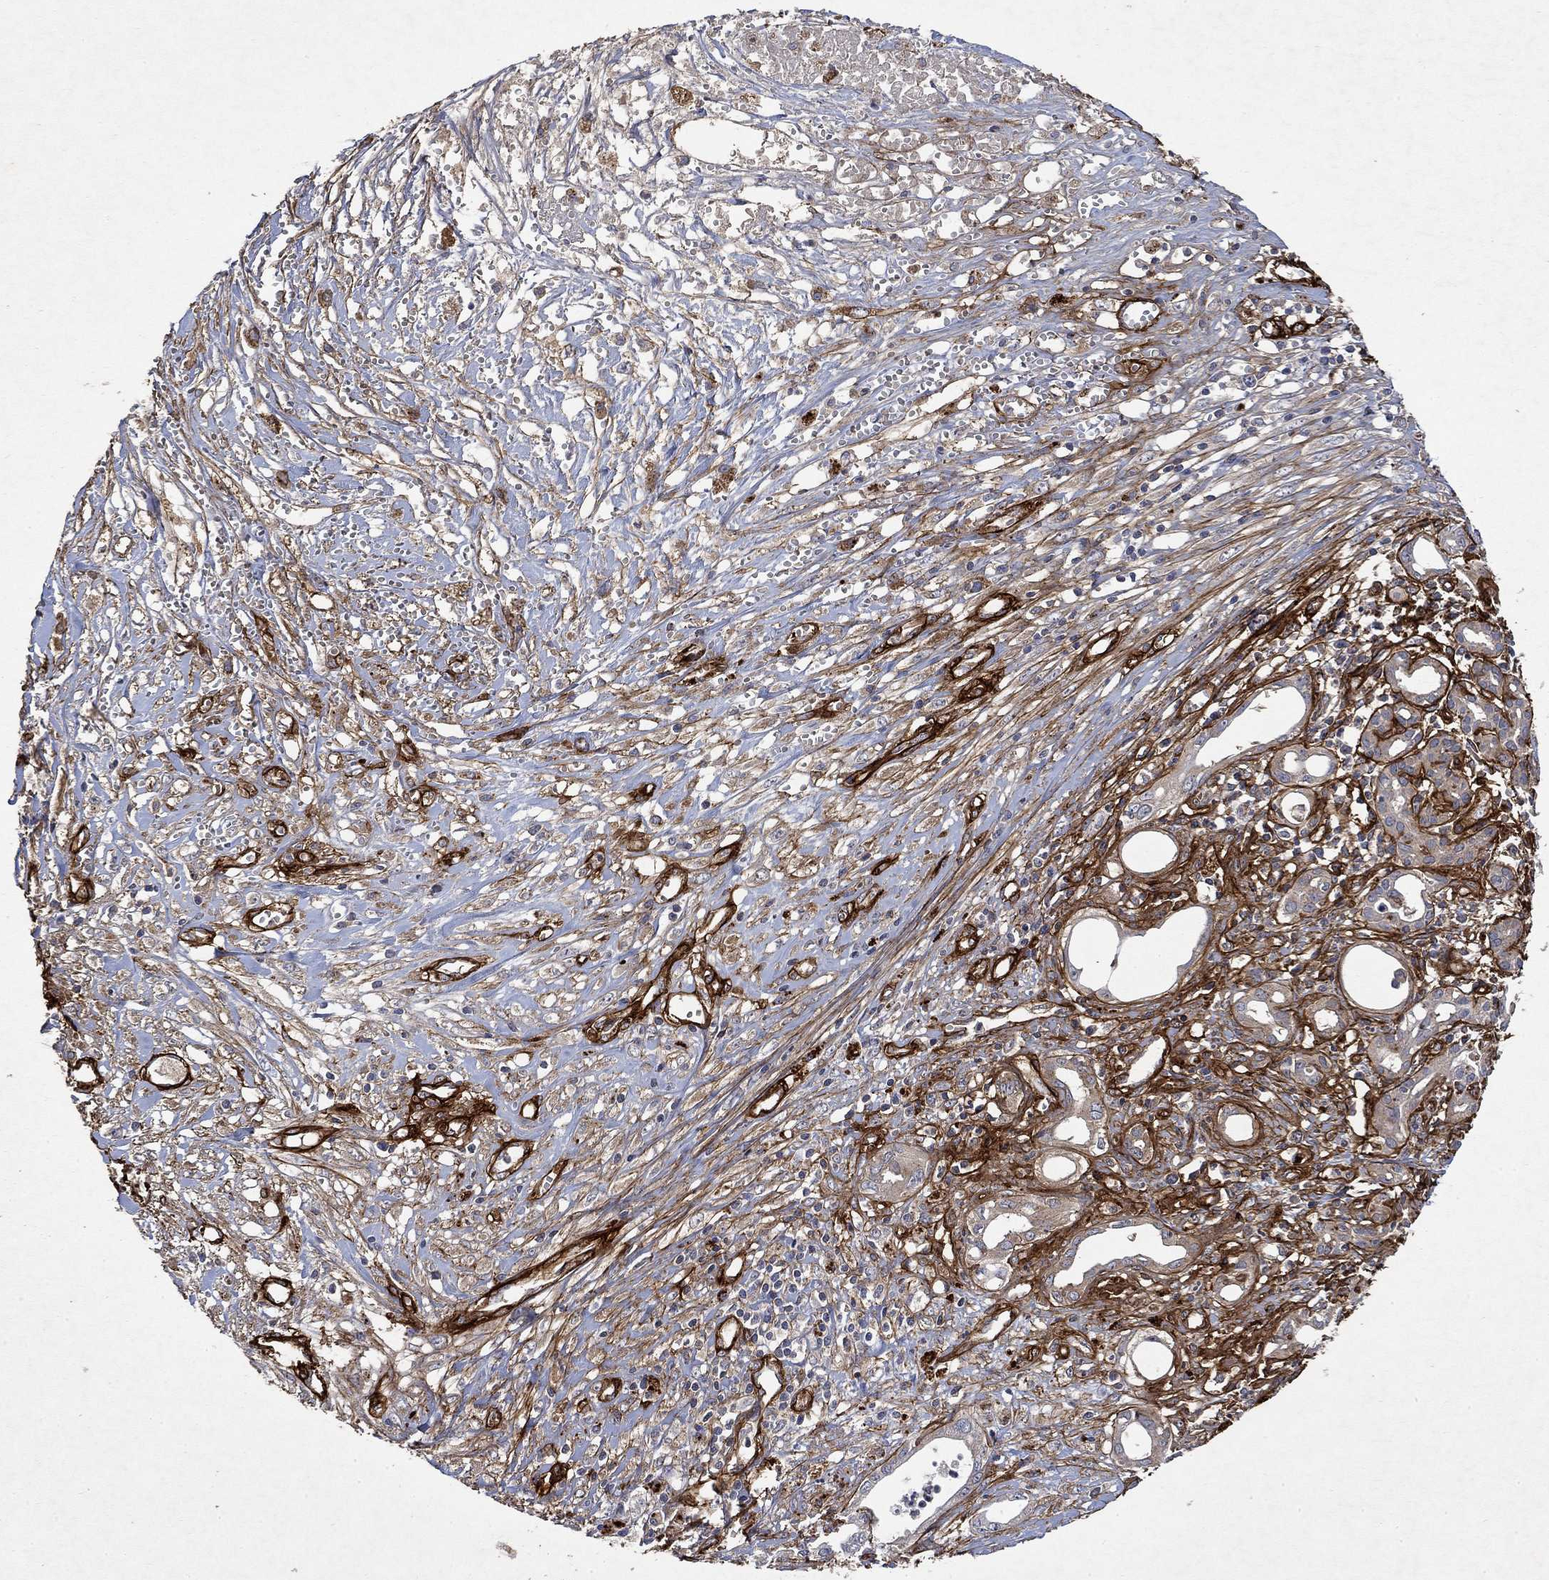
{"staining": {"intensity": "negative", "quantity": "none", "location": "none"}, "tissue": "pancreatic cancer", "cell_type": "Tumor cells", "image_type": "cancer", "snomed": [{"axis": "morphology", "description": "Adenocarcinoma, NOS"}, {"axis": "topography", "description": "Pancreas"}], "caption": "This photomicrograph is of pancreatic adenocarcinoma stained with immunohistochemistry (IHC) to label a protein in brown with the nuclei are counter-stained blue. There is no positivity in tumor cells.", "gene": "COL4A2", "patient": {"sex": "male", "age": 71}}